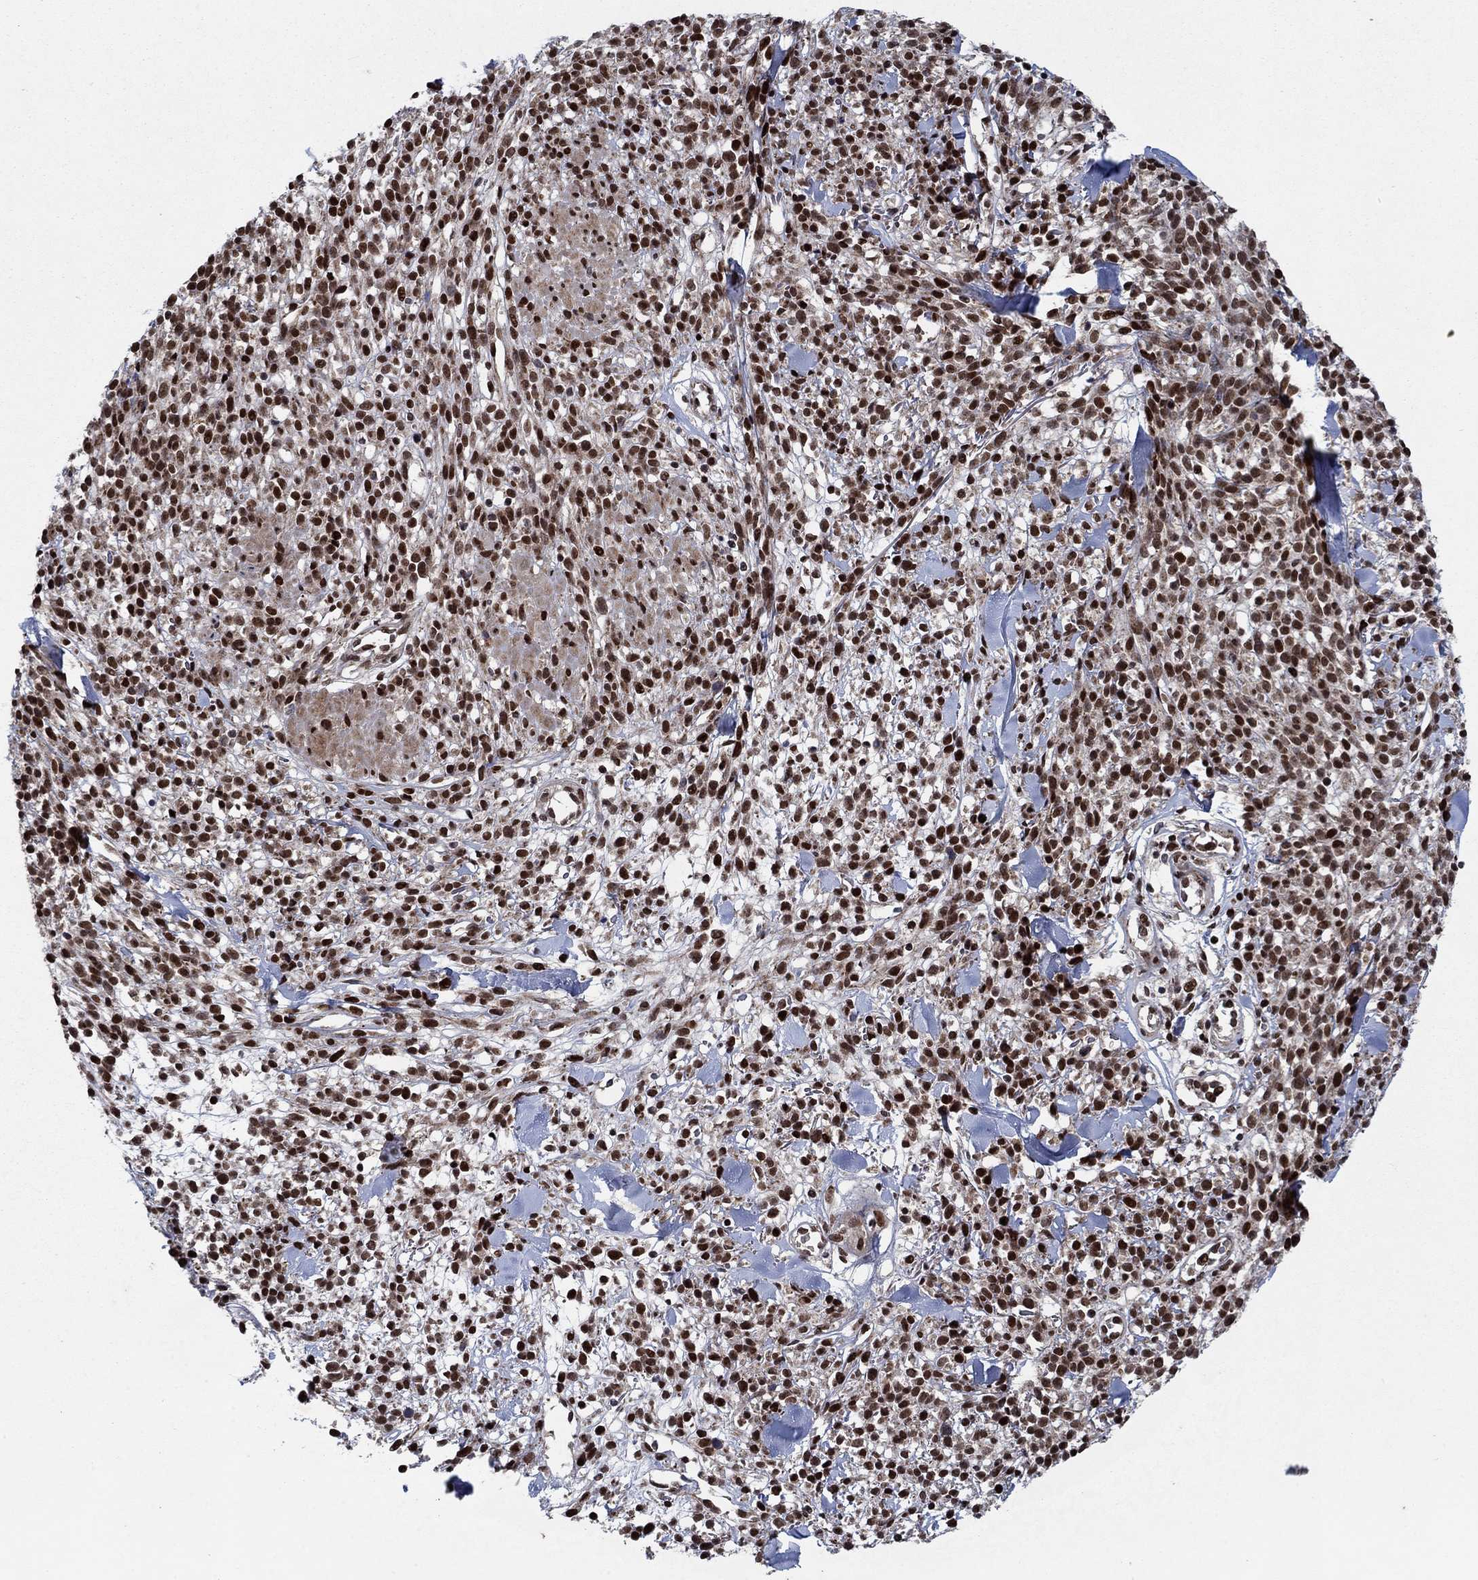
{"staining": {"intensity": "strong", "quantity": ">75%", "location": "nuclear"}, "tissue": "melanoma", "cell_type": "Tumor cells", "image_type": "cancer", "snomed": [{"axis": "morphology", "description": "Malignant melanoma, NOS"}, {"axis": "topography", "description": "Skin"}, {"axis": "topography", "description": "Skin of trunk"}], "caption": "This histopathology image exhibits immunohistochemistry (IHC) staining of human melanoma, with high strong nuclear positivity in approximately >75% of tumor cells.", "gene": "PRICKLE4", "patient": {"sex": "male", "age": 74}}